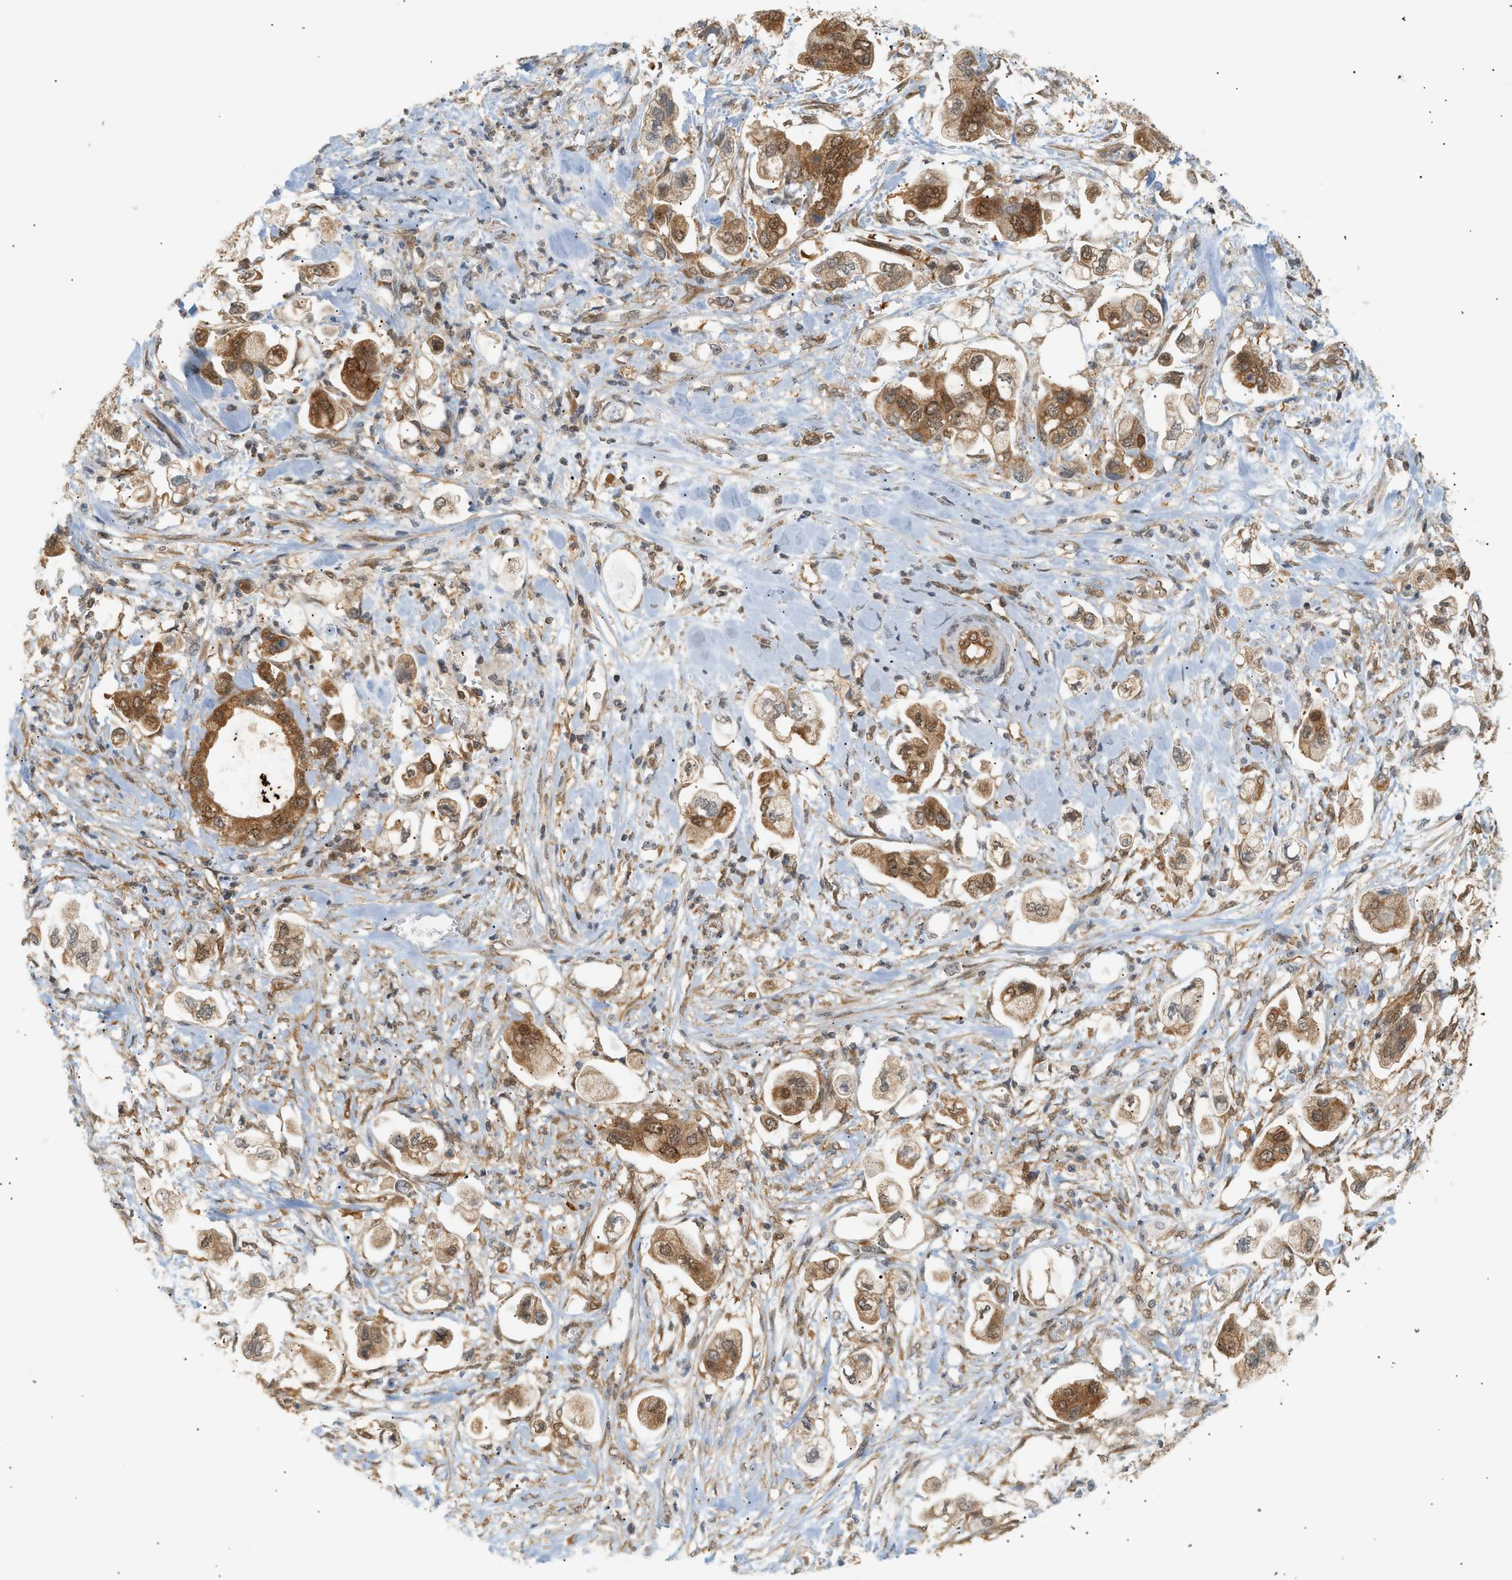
{"staining": {"intensity": "moderate", "quantity": ">75%", "location": "cytoplasmic/membranous,nuclear"}, "tissue": "stomach cancer", "cell_type": "Tumor cells", "image_type": "cancer", "snomed": [{"axis": "morphology", "description": "Adenocarcinoma, NOS"}, {"axis": "topography", "description": "Stomach"}], "caption": "IHC (DAB) staining of human stomach cancer (adenocarcinoma) exhibits moderate cytoplasmic/membranous and nuclear protein positivity in approximately >75% of tumor cells. Using DAB (3,3'-diaminobenzidine) (brown) and hematoxylin (blue) stains, captured at high magnification using brightfield microscopy.", "gene": "SHC1", "patient": {"sex": "male", "age": 62}}